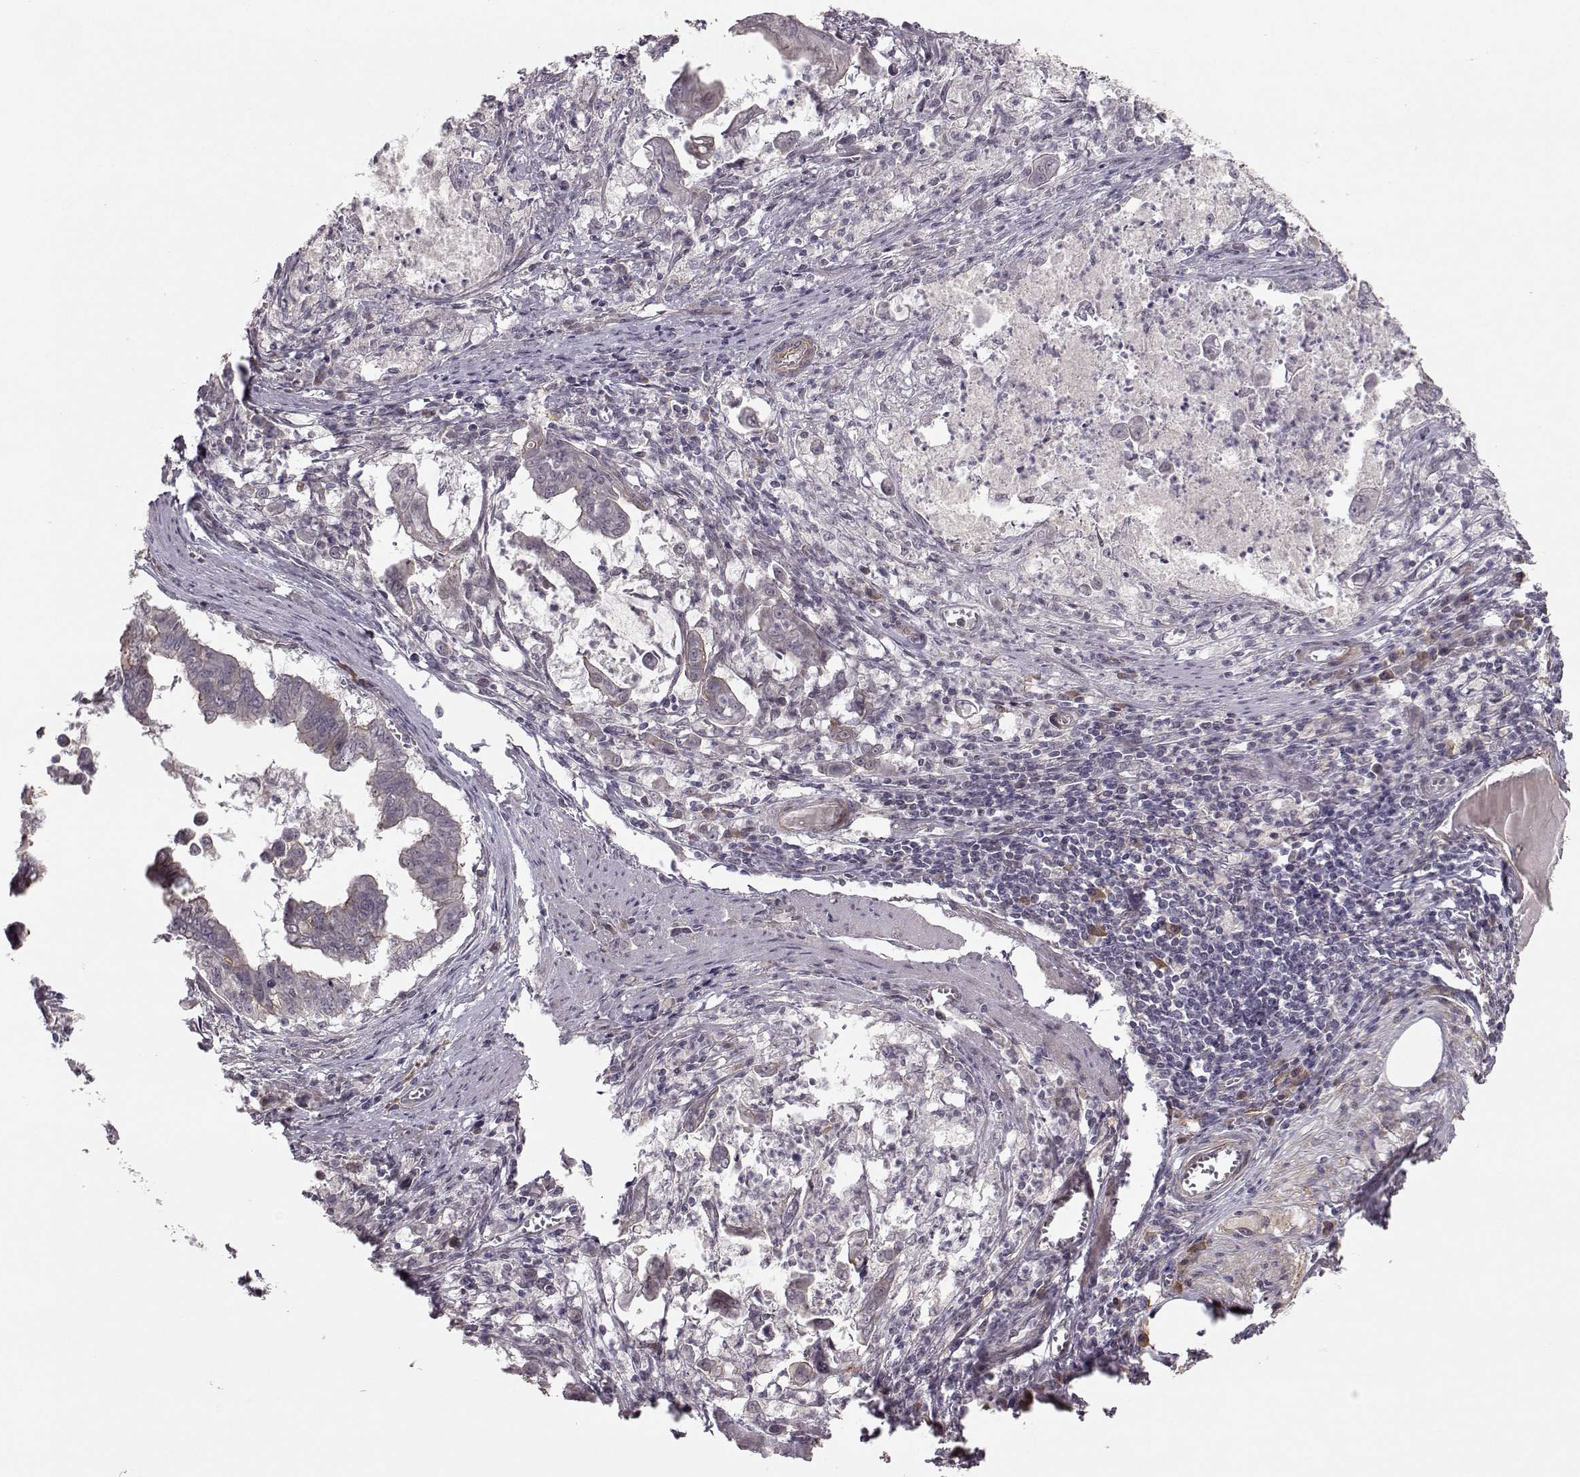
{"staining": {"intensity": "weak", "quantity": "<25%", "location": "cytoplasmic/membranous"}, "tissue": "stomach cancer", "cell_type": "Tumor cells", "image_type": "cancer", "snomed": [{"axis": "morphology", "description": "Adenocarcinoma, NOS"}, {"axis": "topography", "description": "Stomach, upper"}], "caption": "The histopathology image demonstrates no staining of tumor cells in stomach cancer.", "gene": "PLEKHG3", "patient": {"sex": "male", "age": 80}}